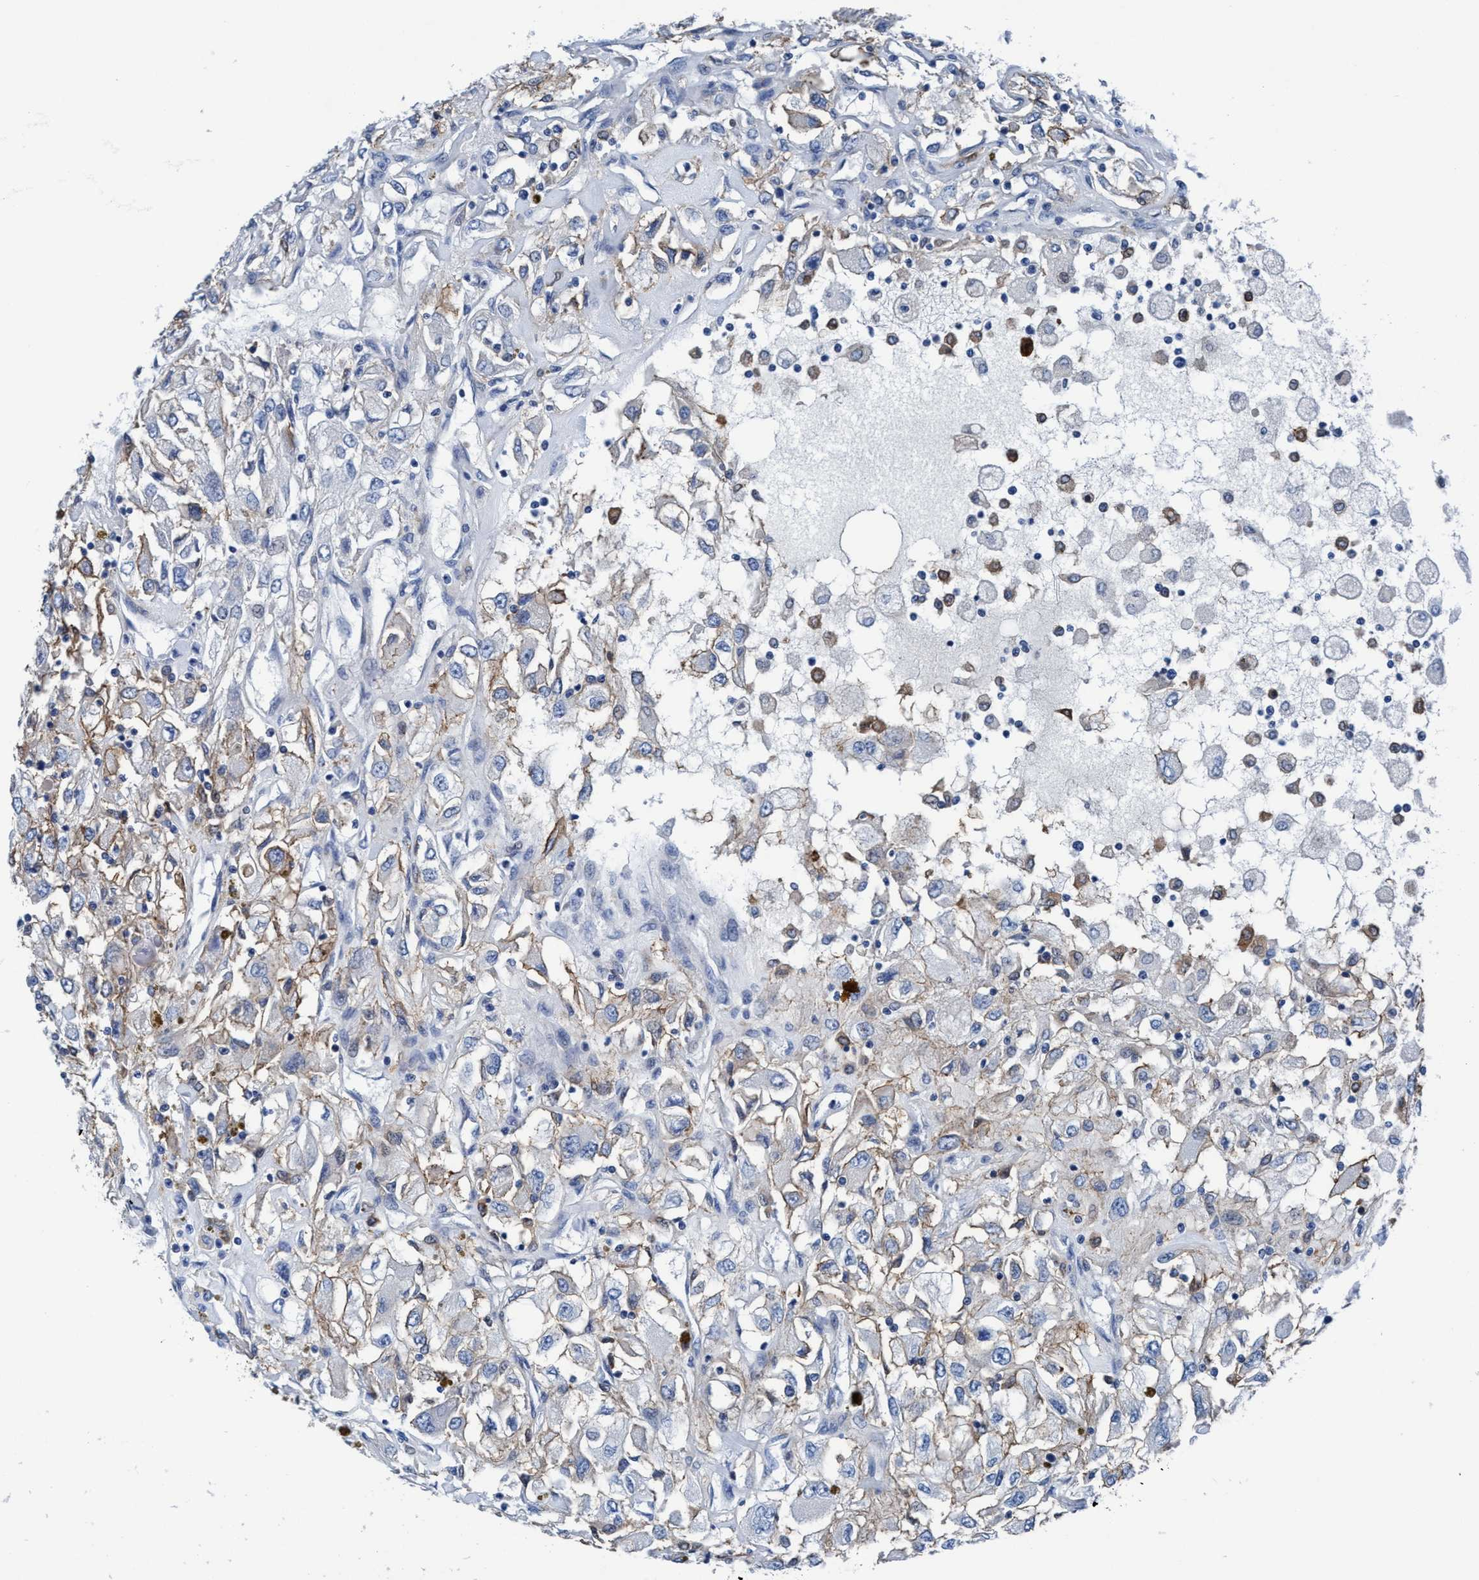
{"staining": {"intensity": "moderate", "quantity": "25%-75%", "location": "cytoplasmic/membranous"}, "tissue": "renal cancer", "cell_type": "Tumor cells", "image_type": "cancer", "snomed": [{"axis": "morphology", "description": "Adenocarcinoma, NOS"}, {"axis": "topography", "description": "Kidney"}], "caption": "Moderate cytoplasmic/membranous positivity for a protein is identified in about 25%-75% of tumor cells of renal cancer (adenocarcinoma) using immunohistochemistry.", "gene": "TMEM94", "patient": {"sex": "female", "age": 52}}